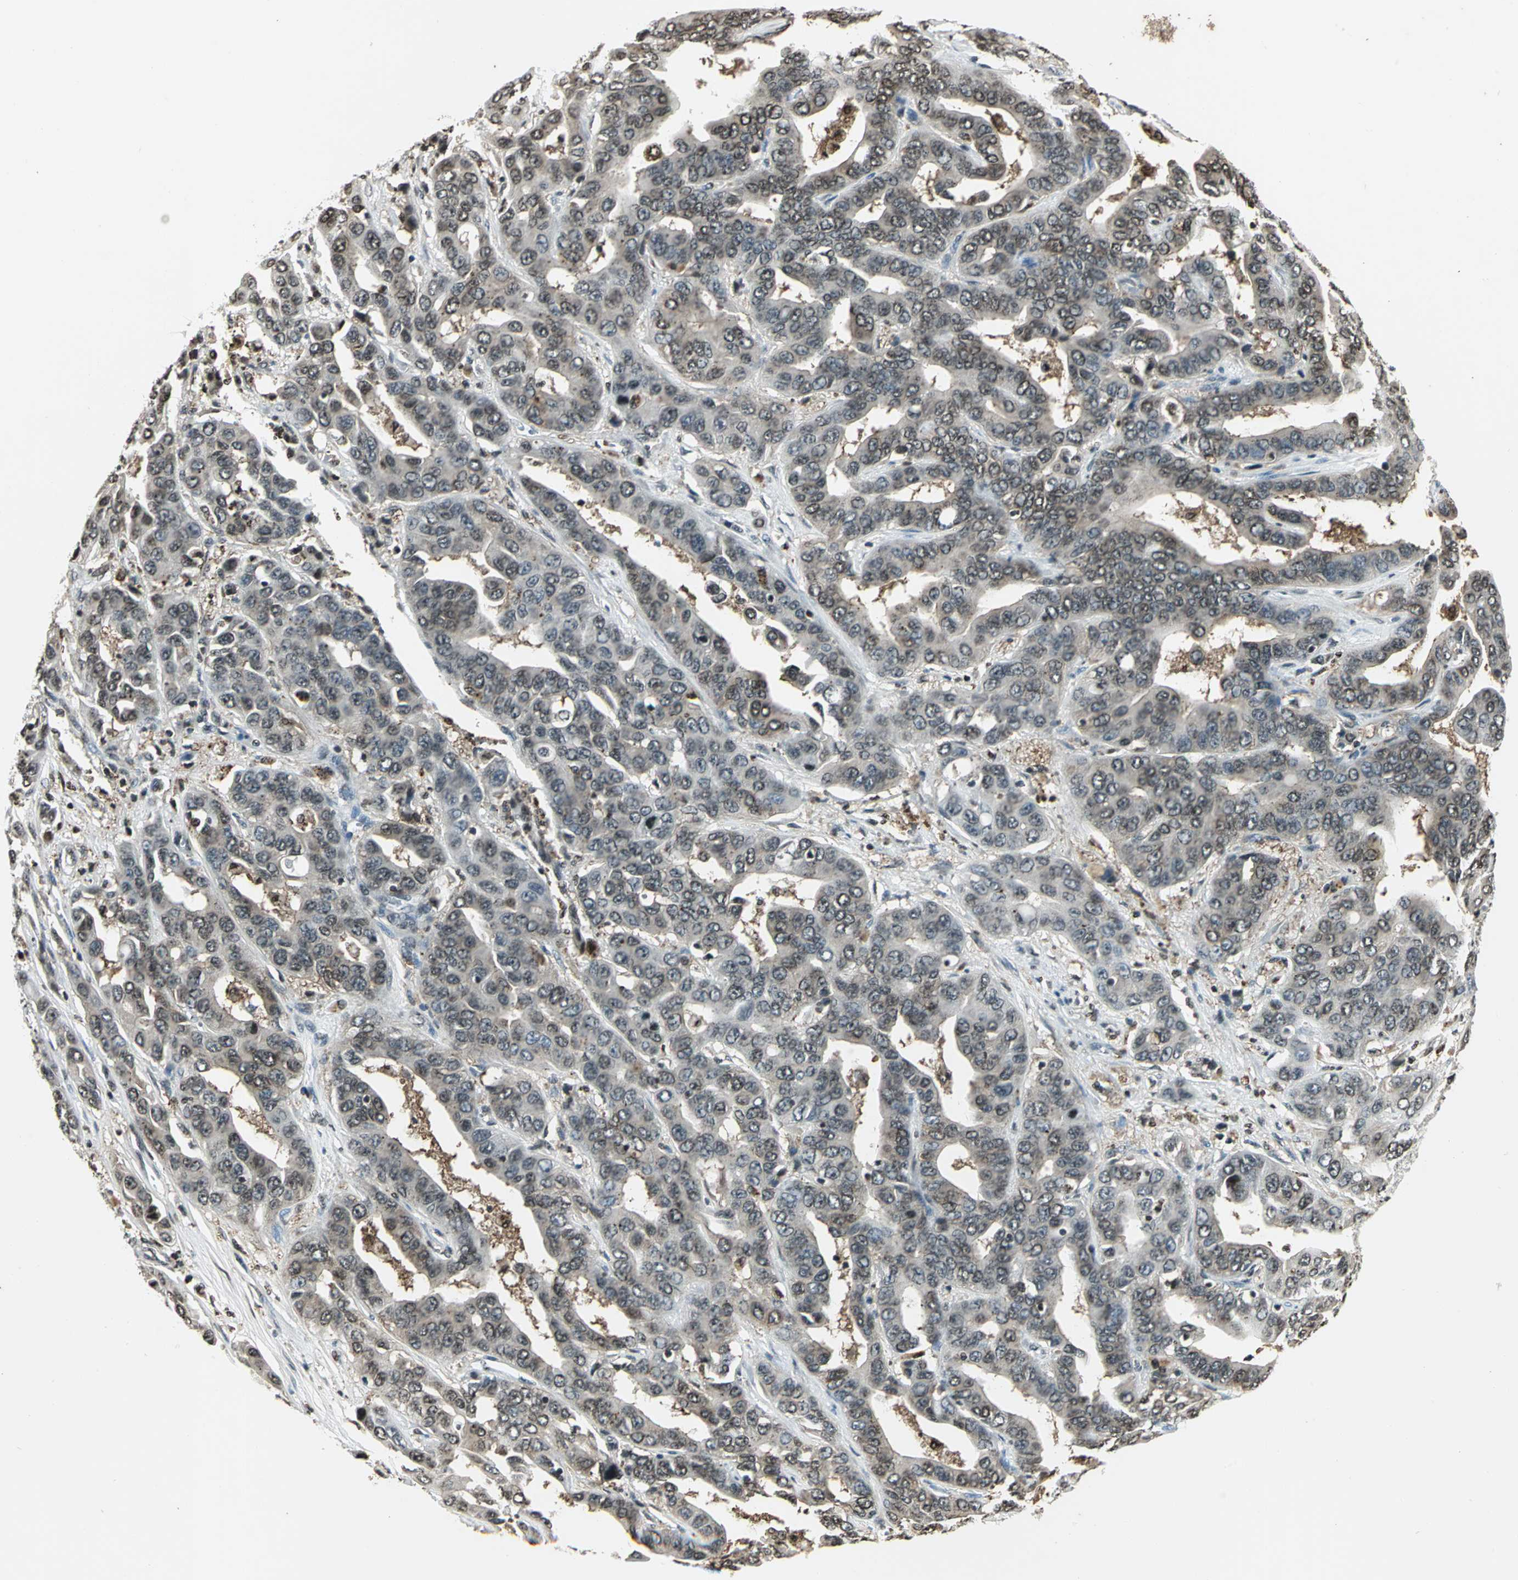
{"staining": {"intensity": "weak", "quantity": "25%-75%", "location": "cytoplasmic/membranous,nuclear"}, "tissue": "liver cancer", "cell_type": "Tumor cells", "image_type": "cancer", "snomed": [{"axis": "morphology", "description": "Cholangiocarcinoma"}, {"axis": "topography", "description": "Liver"}], "caption": "This is an image of IHC staining of liver cancer, which shows weak positivity in the cytoplasmic/membranous and nuclear of tumor cells.", "gene": "LGALS3", "patient": {"sex": "female", "age": 52}}